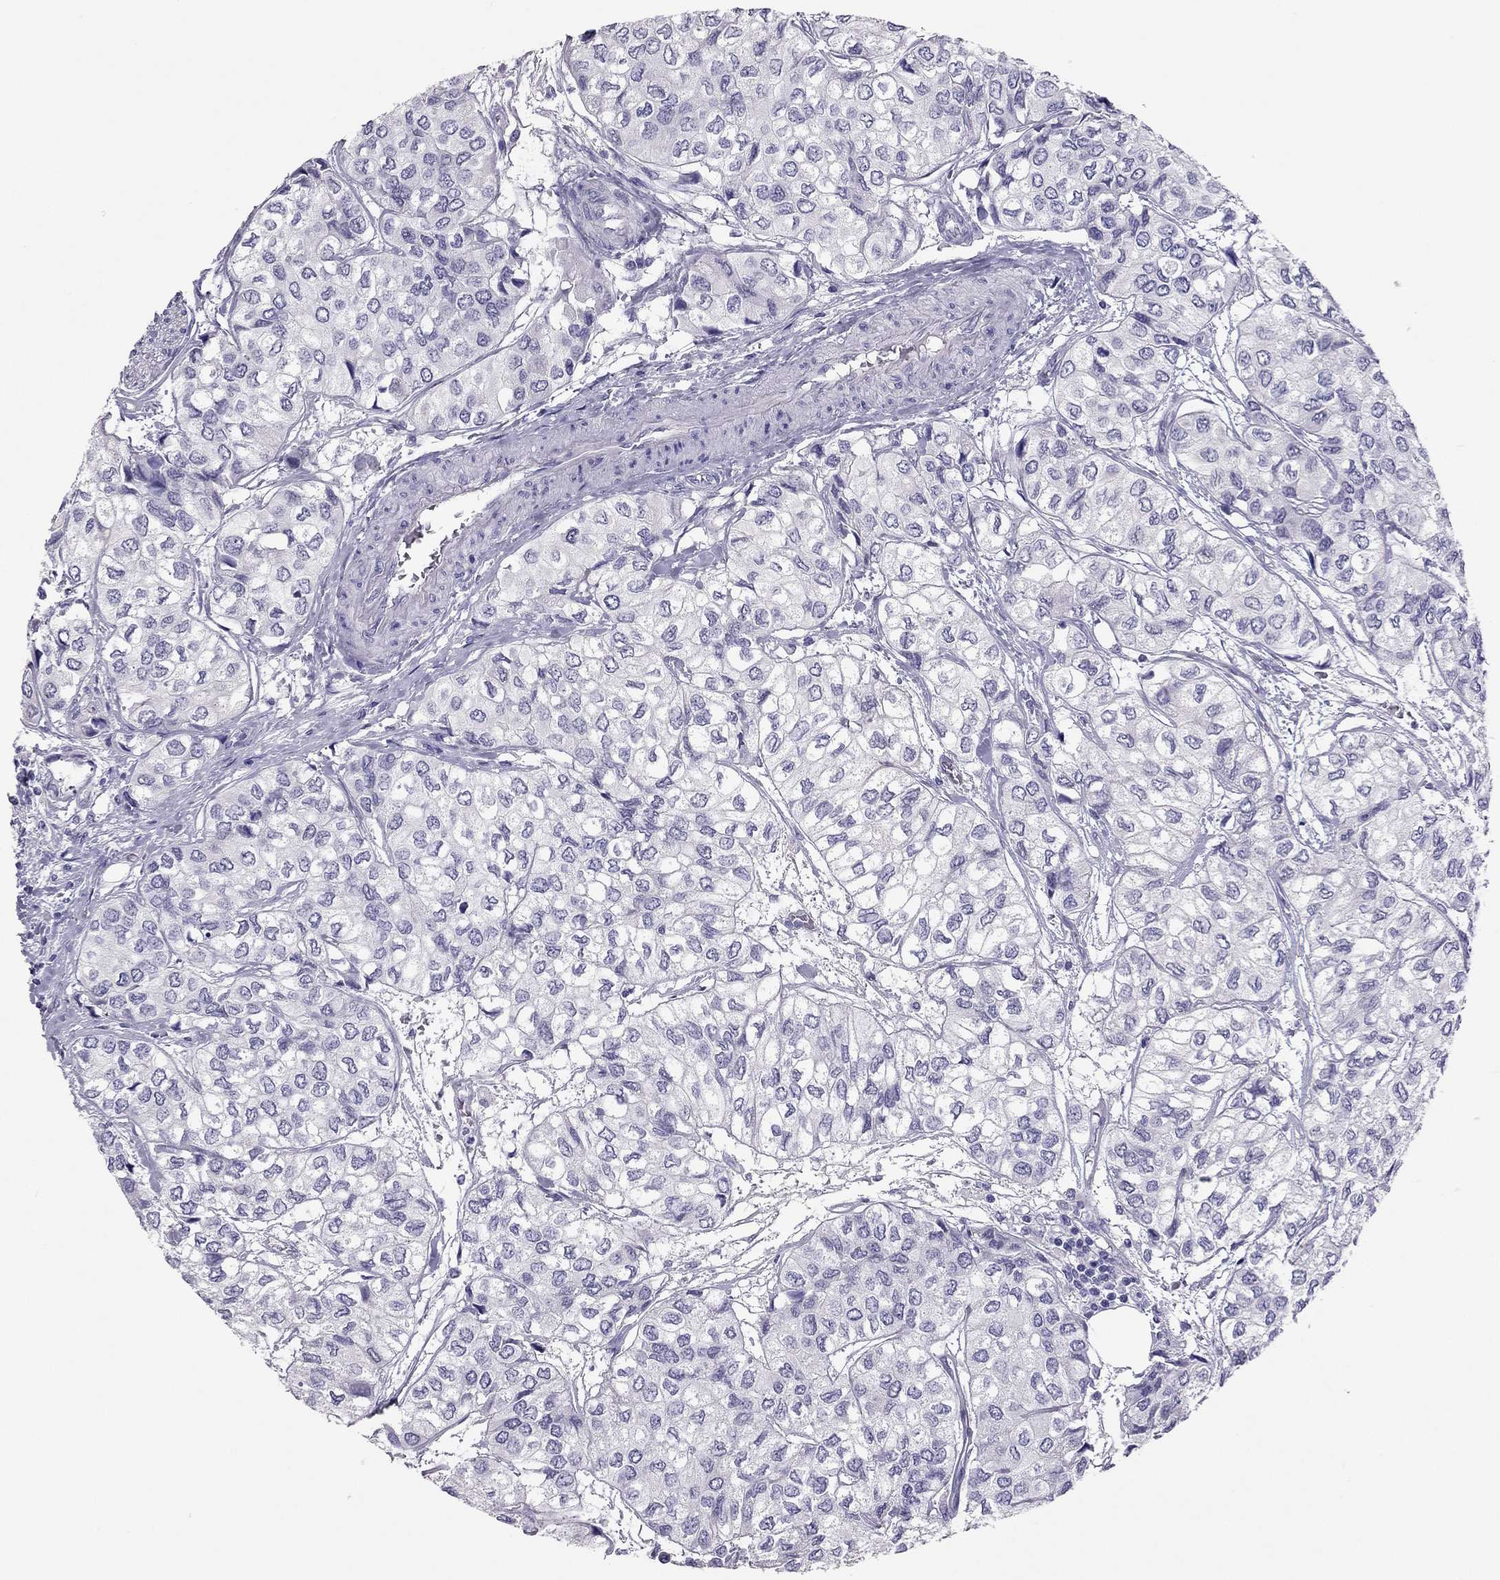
{"staining": {"intensity": "negative", "quantity": "none", "location": "none"}, "tissue": "urothelial cancer", "cell_type": "Tumor cells", "image_type": "cancer", "snomed": [{"axis": "morphology", "description": "Urothelial carcinoma, High grade"}, {"axis": "topography", "description": "Urinary bladder"}], "caption": "There is no significant positivity in tumor cells of urothelial carcinoma (high-grade).", "gene": "PDE6A", "patient": {"sex": "male", "age": 73}}